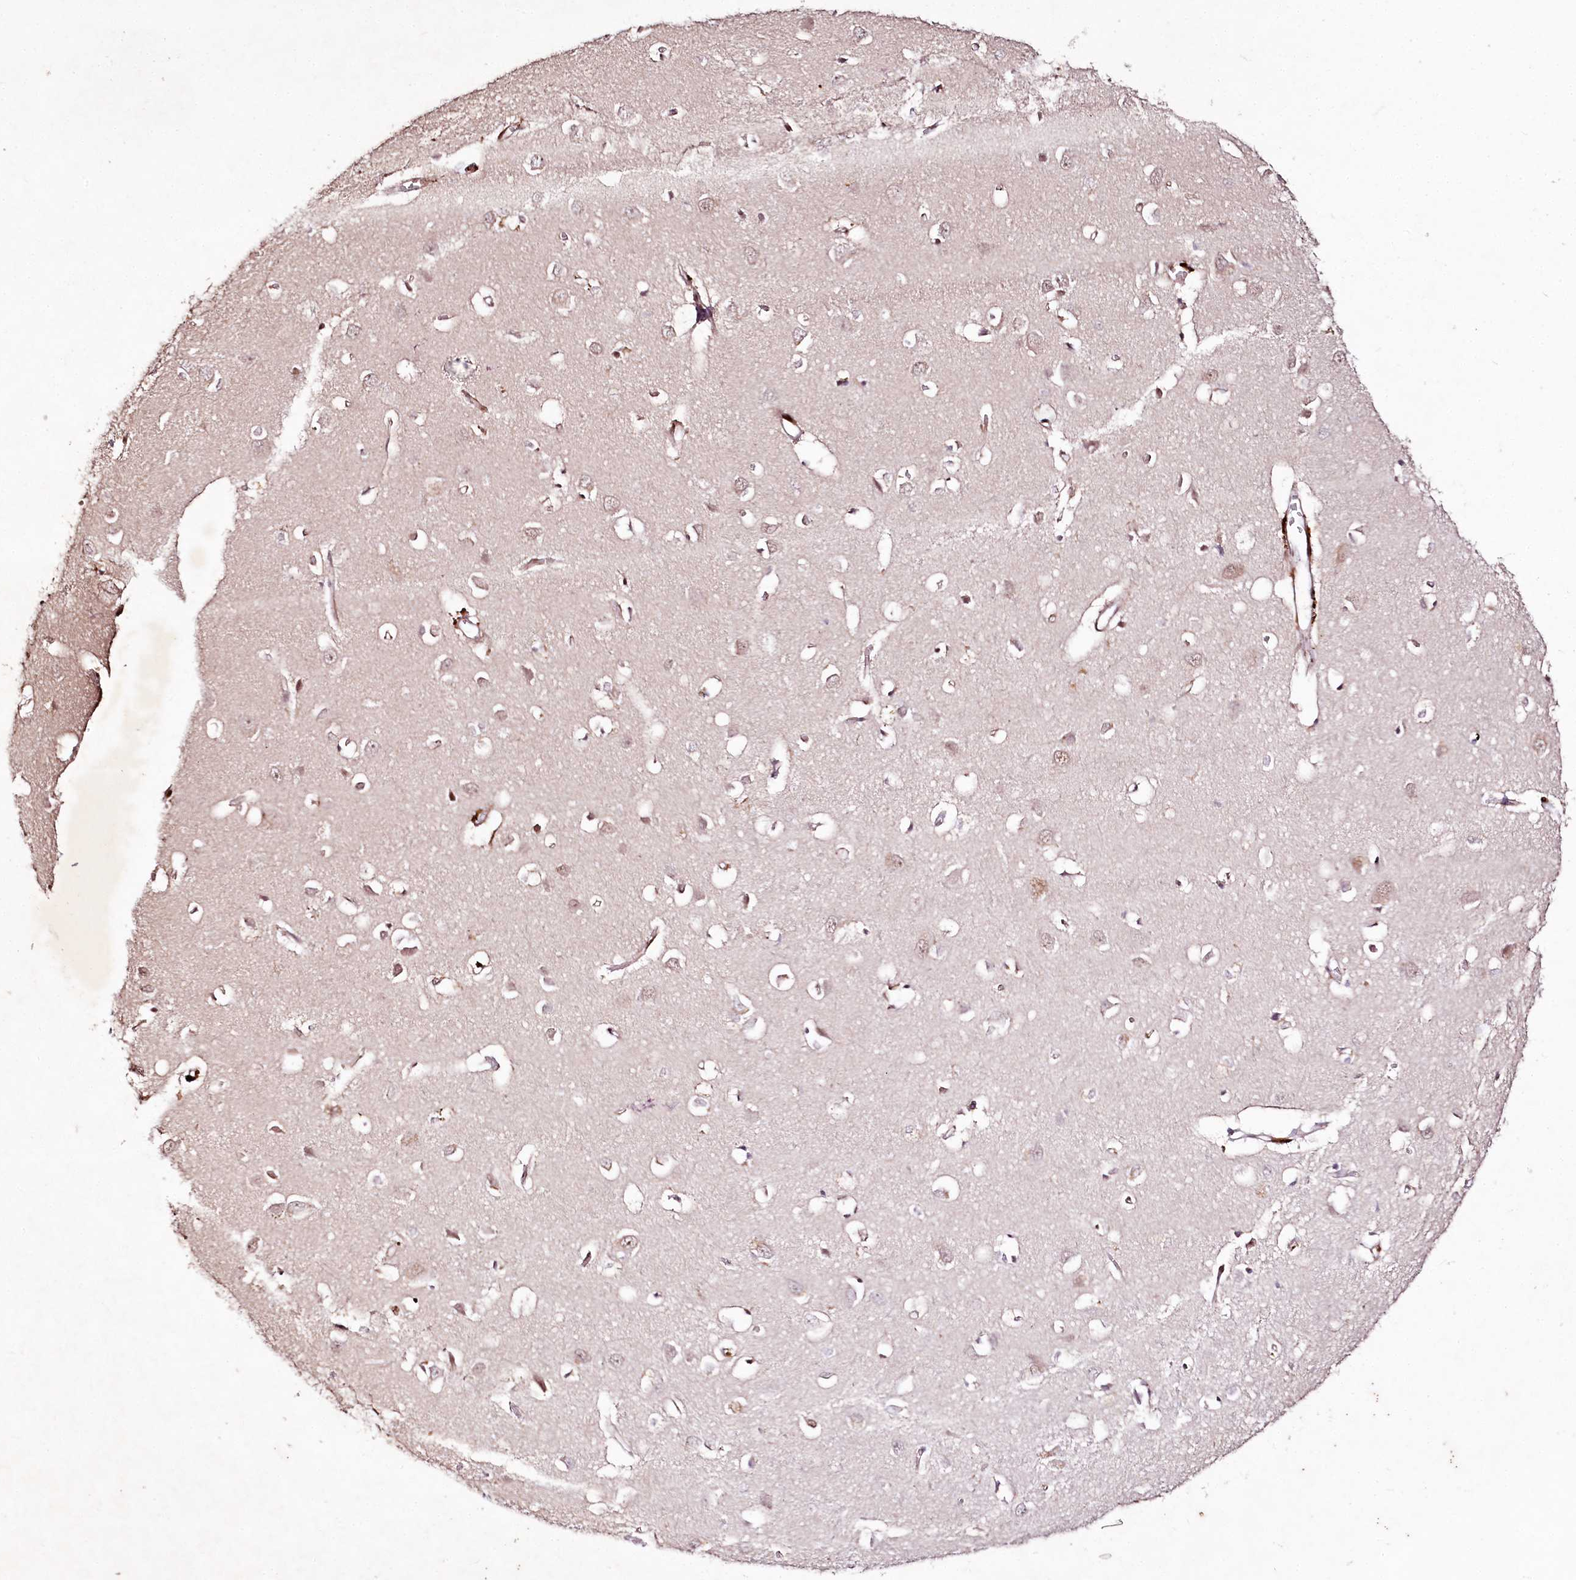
{"staining": {"intensity": "strong", "quantity": "25%-75%", "location": "cytoplasmic/membranous"}, "tissue": "cerebral cortex", "cell_type": "Endothelial cells", "image_type": "normal", "snomed": [{"axis": "morphology", "description": "Normal tissue, NOS"}, {"axis": "topography", "description": "Cerebral cortex"}], "caption": "High-magnification brightfield microscopy of unremarkable cerebral cortex stained with DAB (brown) and counterstained with hematoxylin (blue). endothelial cells exhibit strong cytoplasmic/membranous positivity is identified in approximately25%-75% of cells.", "gene": "DMP1", "patient": {"sex": "female", "age": 64}}